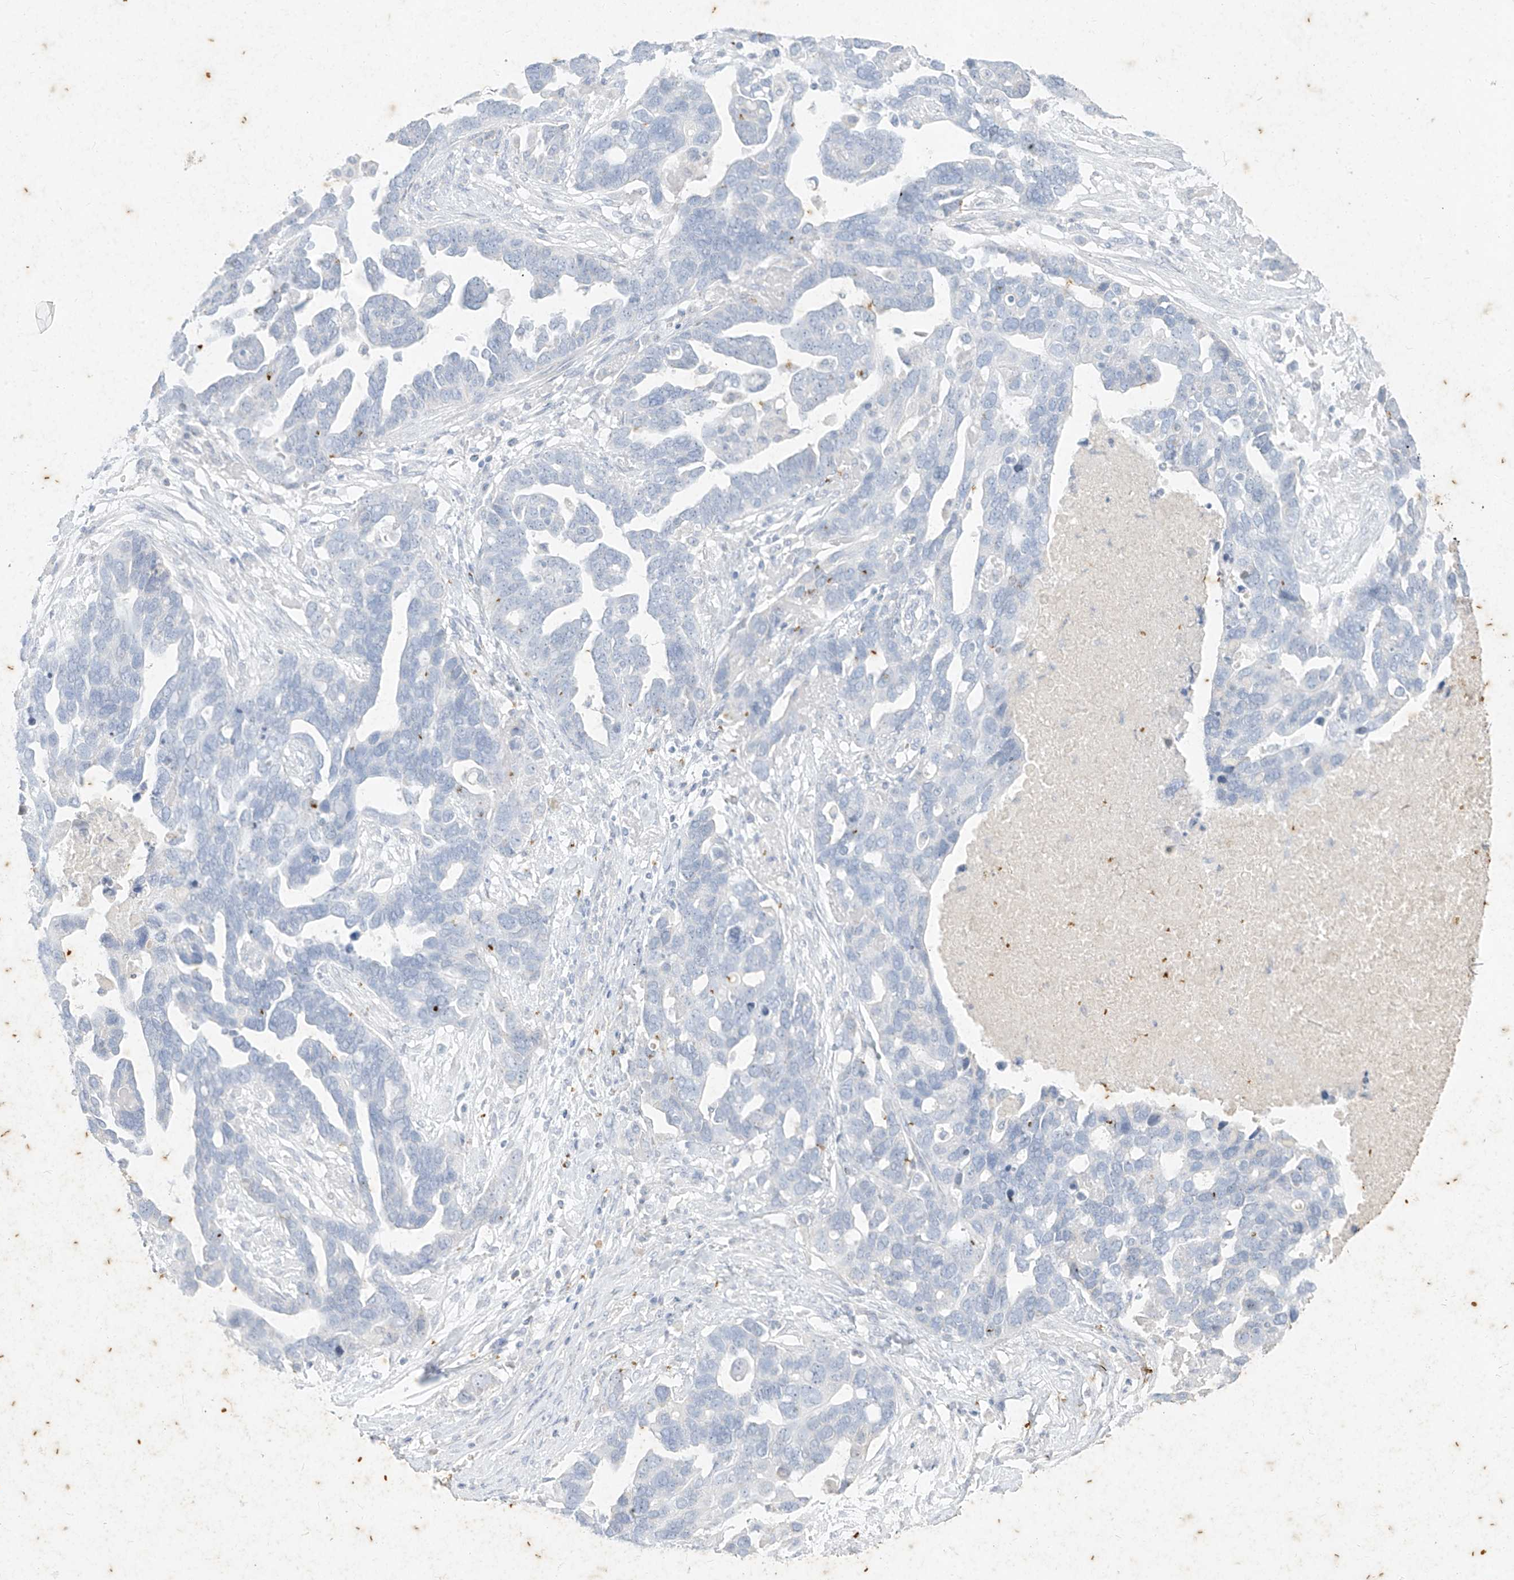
{"staining": {"intensity": "negative", "quantity": "none", "location": "none"}, "tissue": "ovarian cancer", "cell_type": "Tumor cells", "image_type": "cancer", "snomed": [{"axis": "morphology", "description": "Cystadenocarcinoma, serous, NOS"}, {"axis": "topography", "description": "Ovary"}], "caption": "The photomicrograph shows no staining of tumor cells in ovarian serous cystadenocarcinoma.", "gene": "TGM4", "patient": {"sex": "female", "age": 54}}